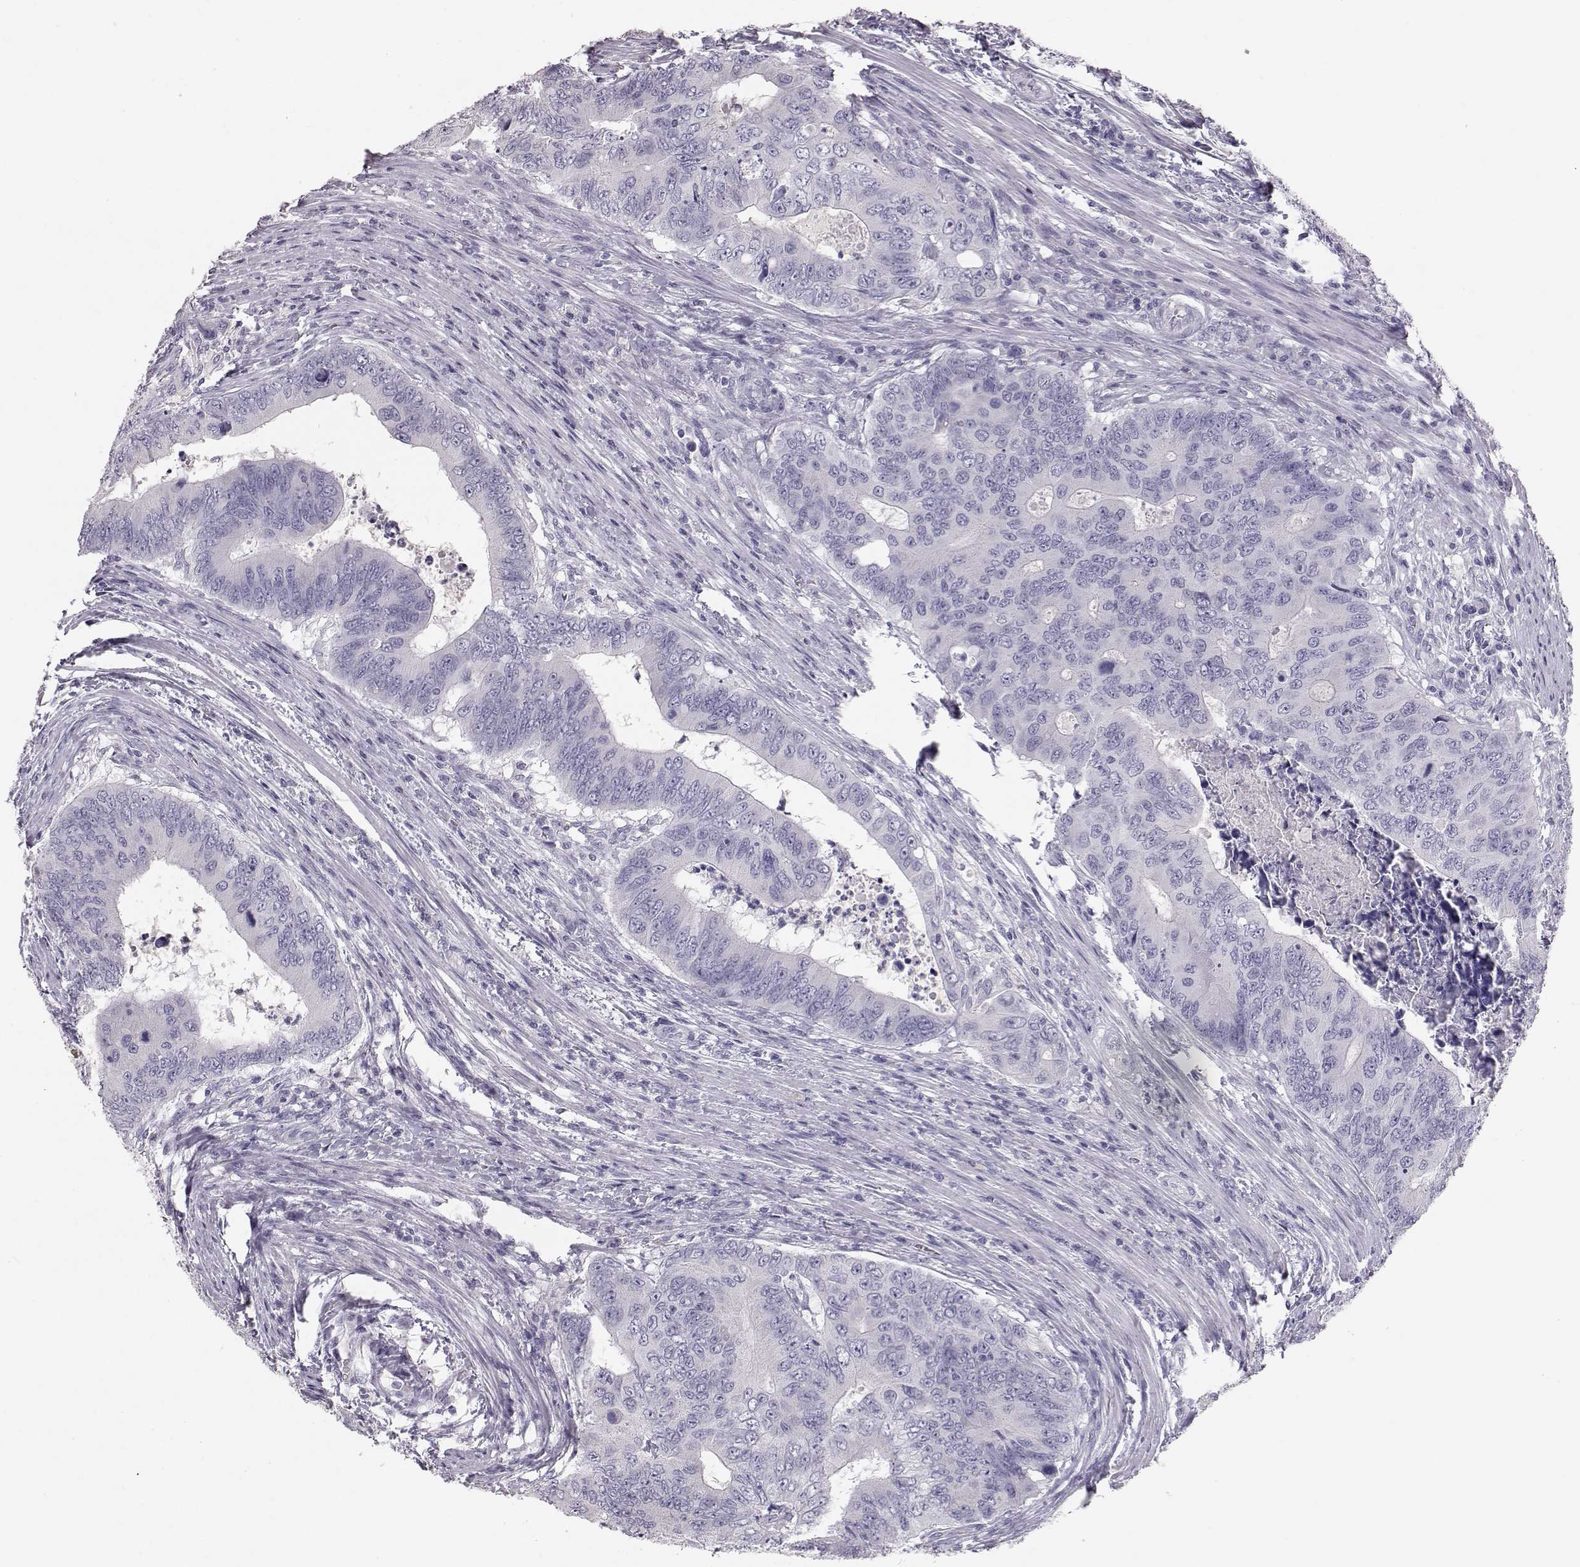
{"staining": {"intensity": "negative", "quantity": "none", "location": "none"}, "tissue": "colorectal cancer", "cell_type": "Tumor cells", "image_type": "cancer", "snomed": [{"axis": "morphology", "description": "Adenocarcinoma, NOS"}, {"axis": "topography", "description": "Colon"}], "caption": "This is an immunohistochemistry (IHC) image of colorectal cancer (adenocarcinoma). There is no positivity in tumor cells.", "gene": "KRT33A", "patient": {"sex": "male", "age": 53}}